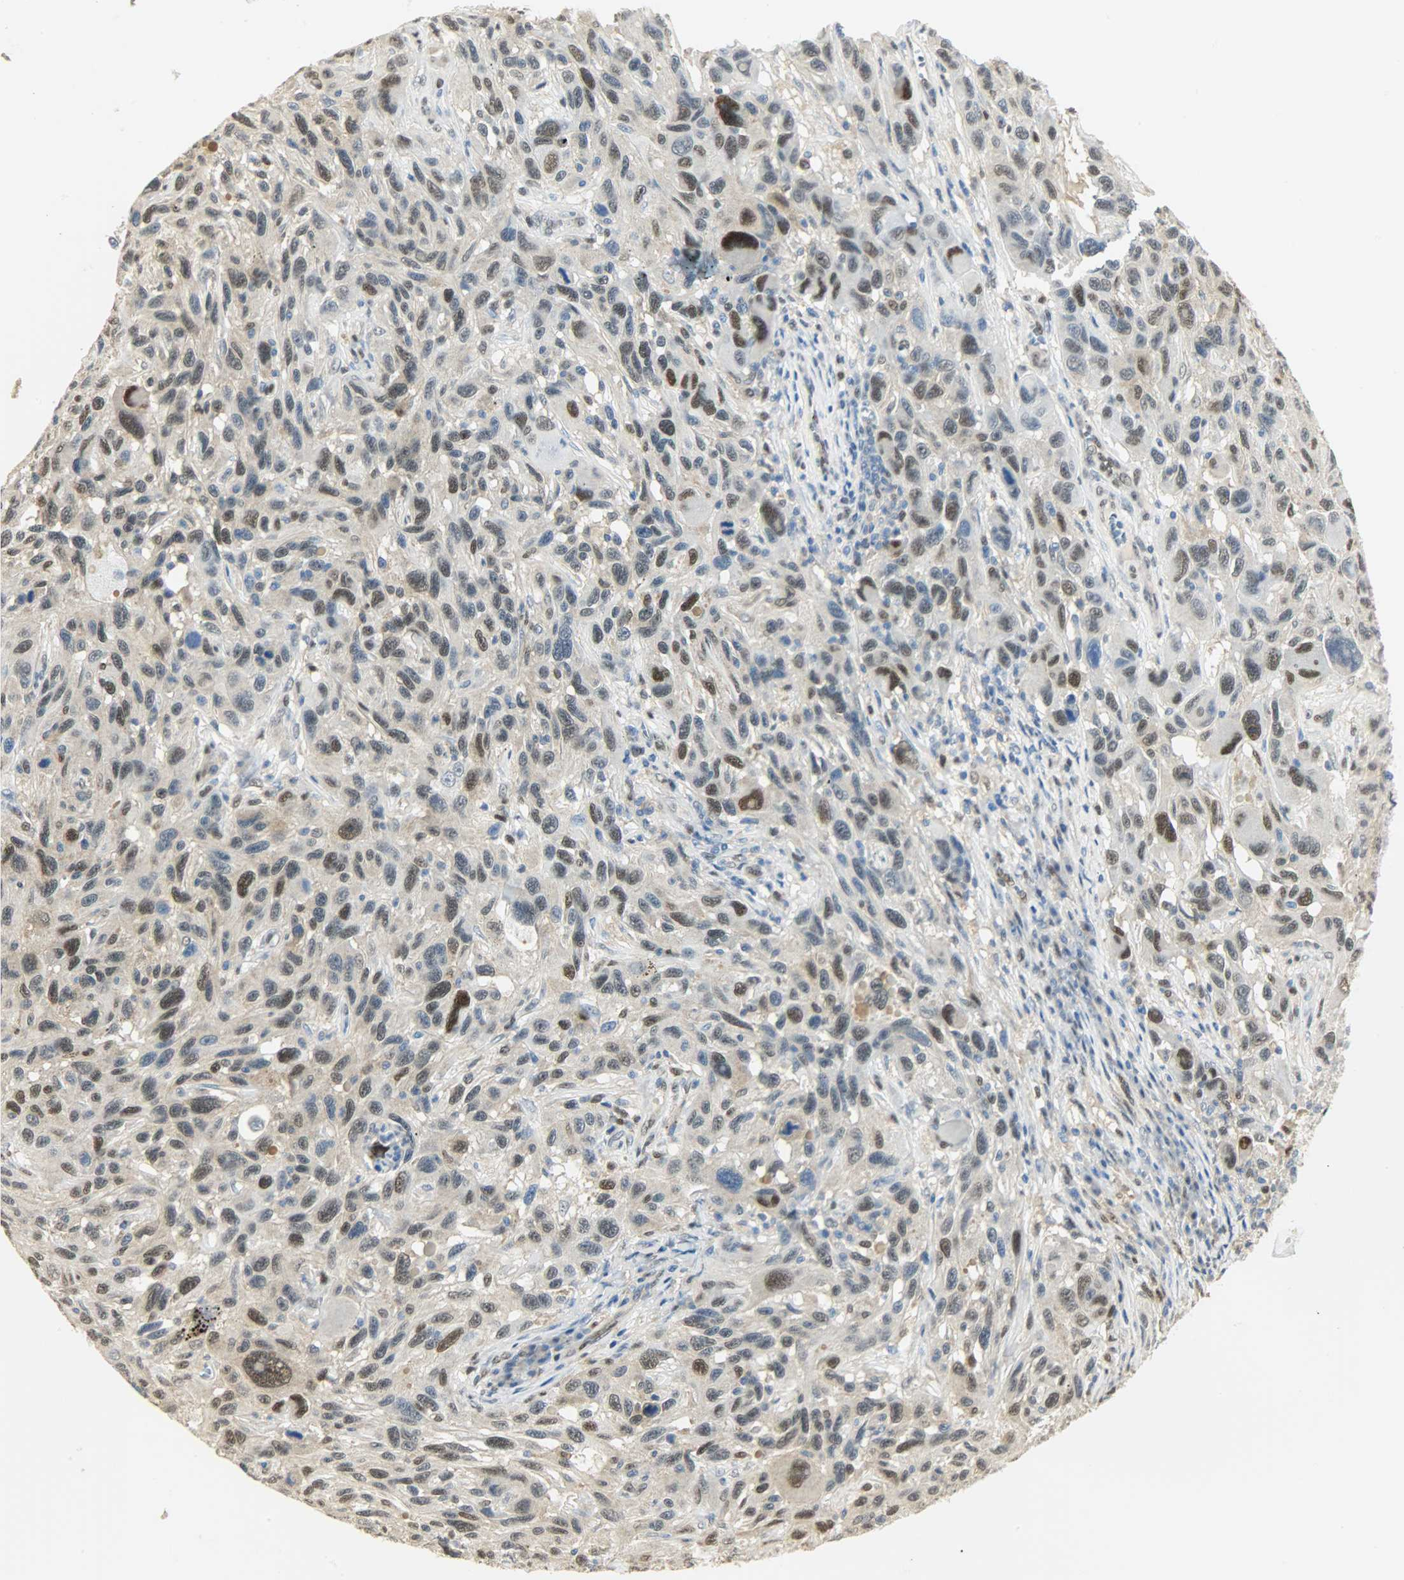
{"staining": {"intensity": "moderate", "quantity": "25%-75%", "location": "nuclear"}, "tissue": "melanoma", "cell_type": "Tumor cells", "image_type": "cancer", "snomed": [{"axis": "morphology", "description": "Malignant melanoma, NOS"}, {"axis": "topography", "description": "Skin"}], "caption": "Protein staining demonstrates moderate nuclear positivity in approximately 25%-75% of tumor cells in melanoma.", "gene": "NPEPL1", "patient": {"sex": "male", "age": 53}}